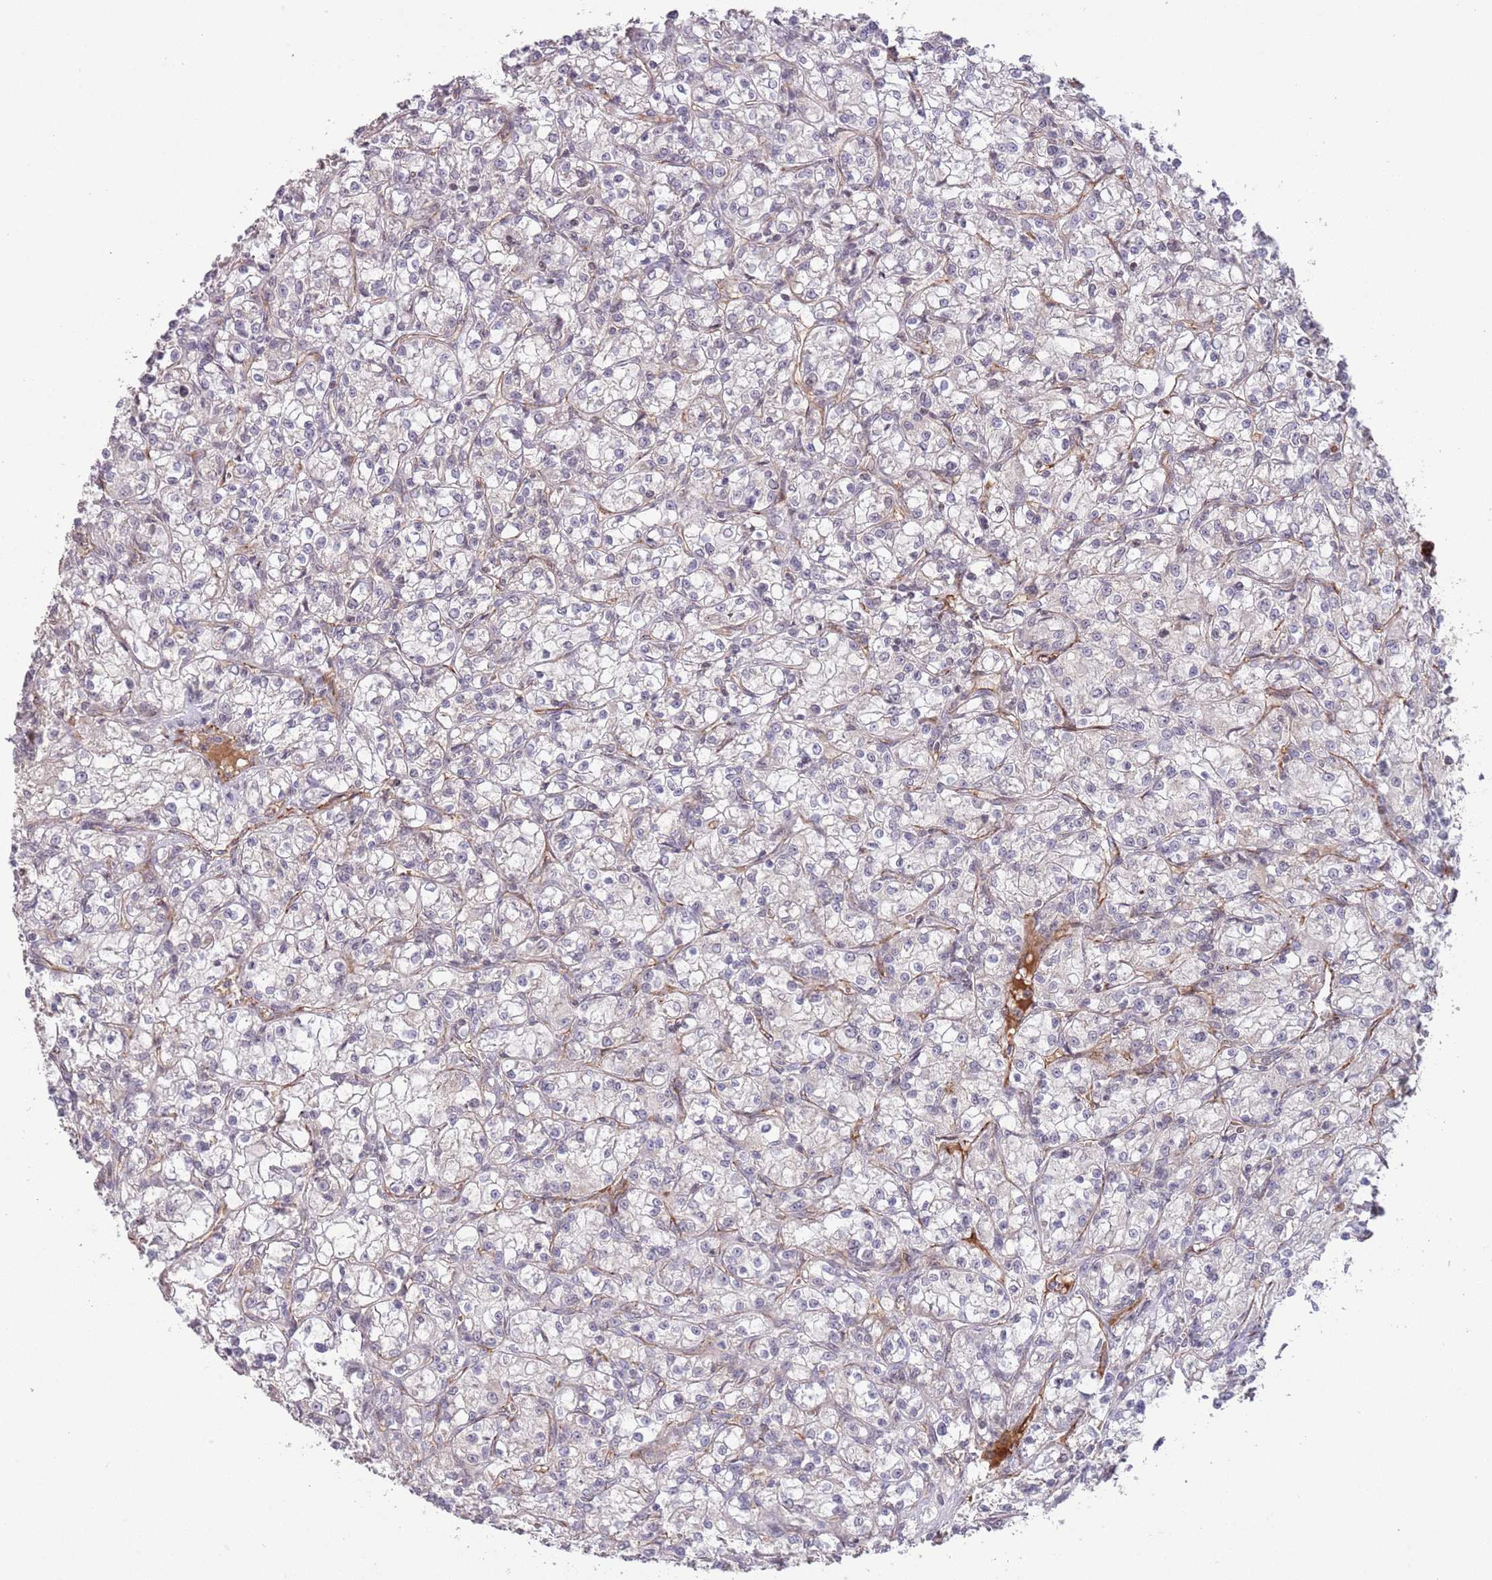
{"staining": {"intensity": "negative", "quantity": "none", "location": "none"}, "tissue": "renal cancer", "cell_type": "Tumor cells", "image_type": "cancer", "snomed": [{"axis": "morphology", "description": "Adenocarcinoma, NOS"}, {"axis": "topography", "description": "Kidney"}], "caption": "Tumor cells show no significant staining in renal cancer.", "gene": "DPP10", "patient": {"sex": "female", "age": 59}}